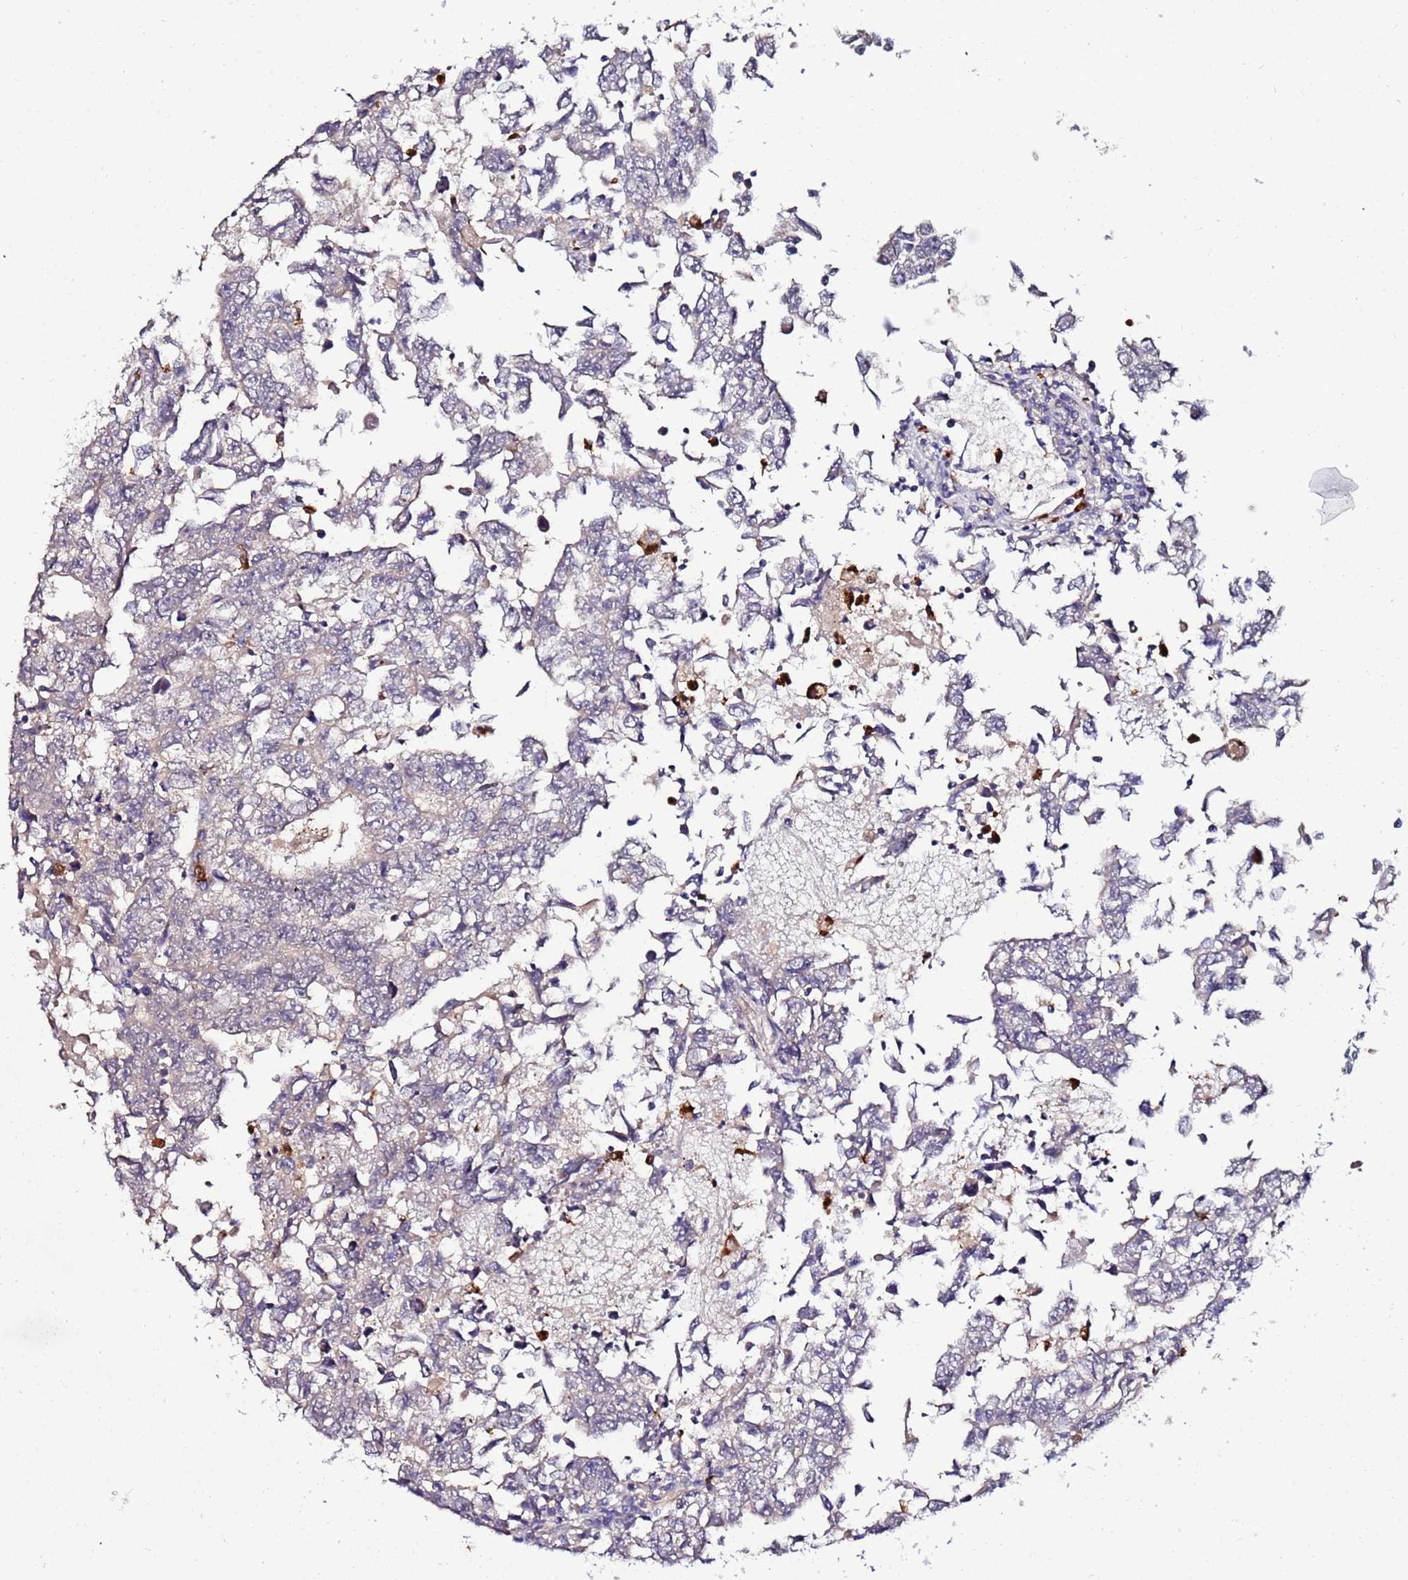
{"staining": {"intensity": "weak", "quantity": "<25%", "location": "cytoplasmic/membranous"}, "tissue": "testis cancer", "cell_type": "Tumor cells", "image_type": "cancer", "snomed": [{"axis": "morphology", "description": "Carcinoma, Embryonal, NOS"}, {"axis": "topography", "description": "Testis"}], "caption": "A histopathology image of human testis cancer is negative for staining in tumor cells. (IHC, brightfield microscopy, high magnification).", "gene": "TUBAL3", "patient": {"sex": "male", "age": 25}}